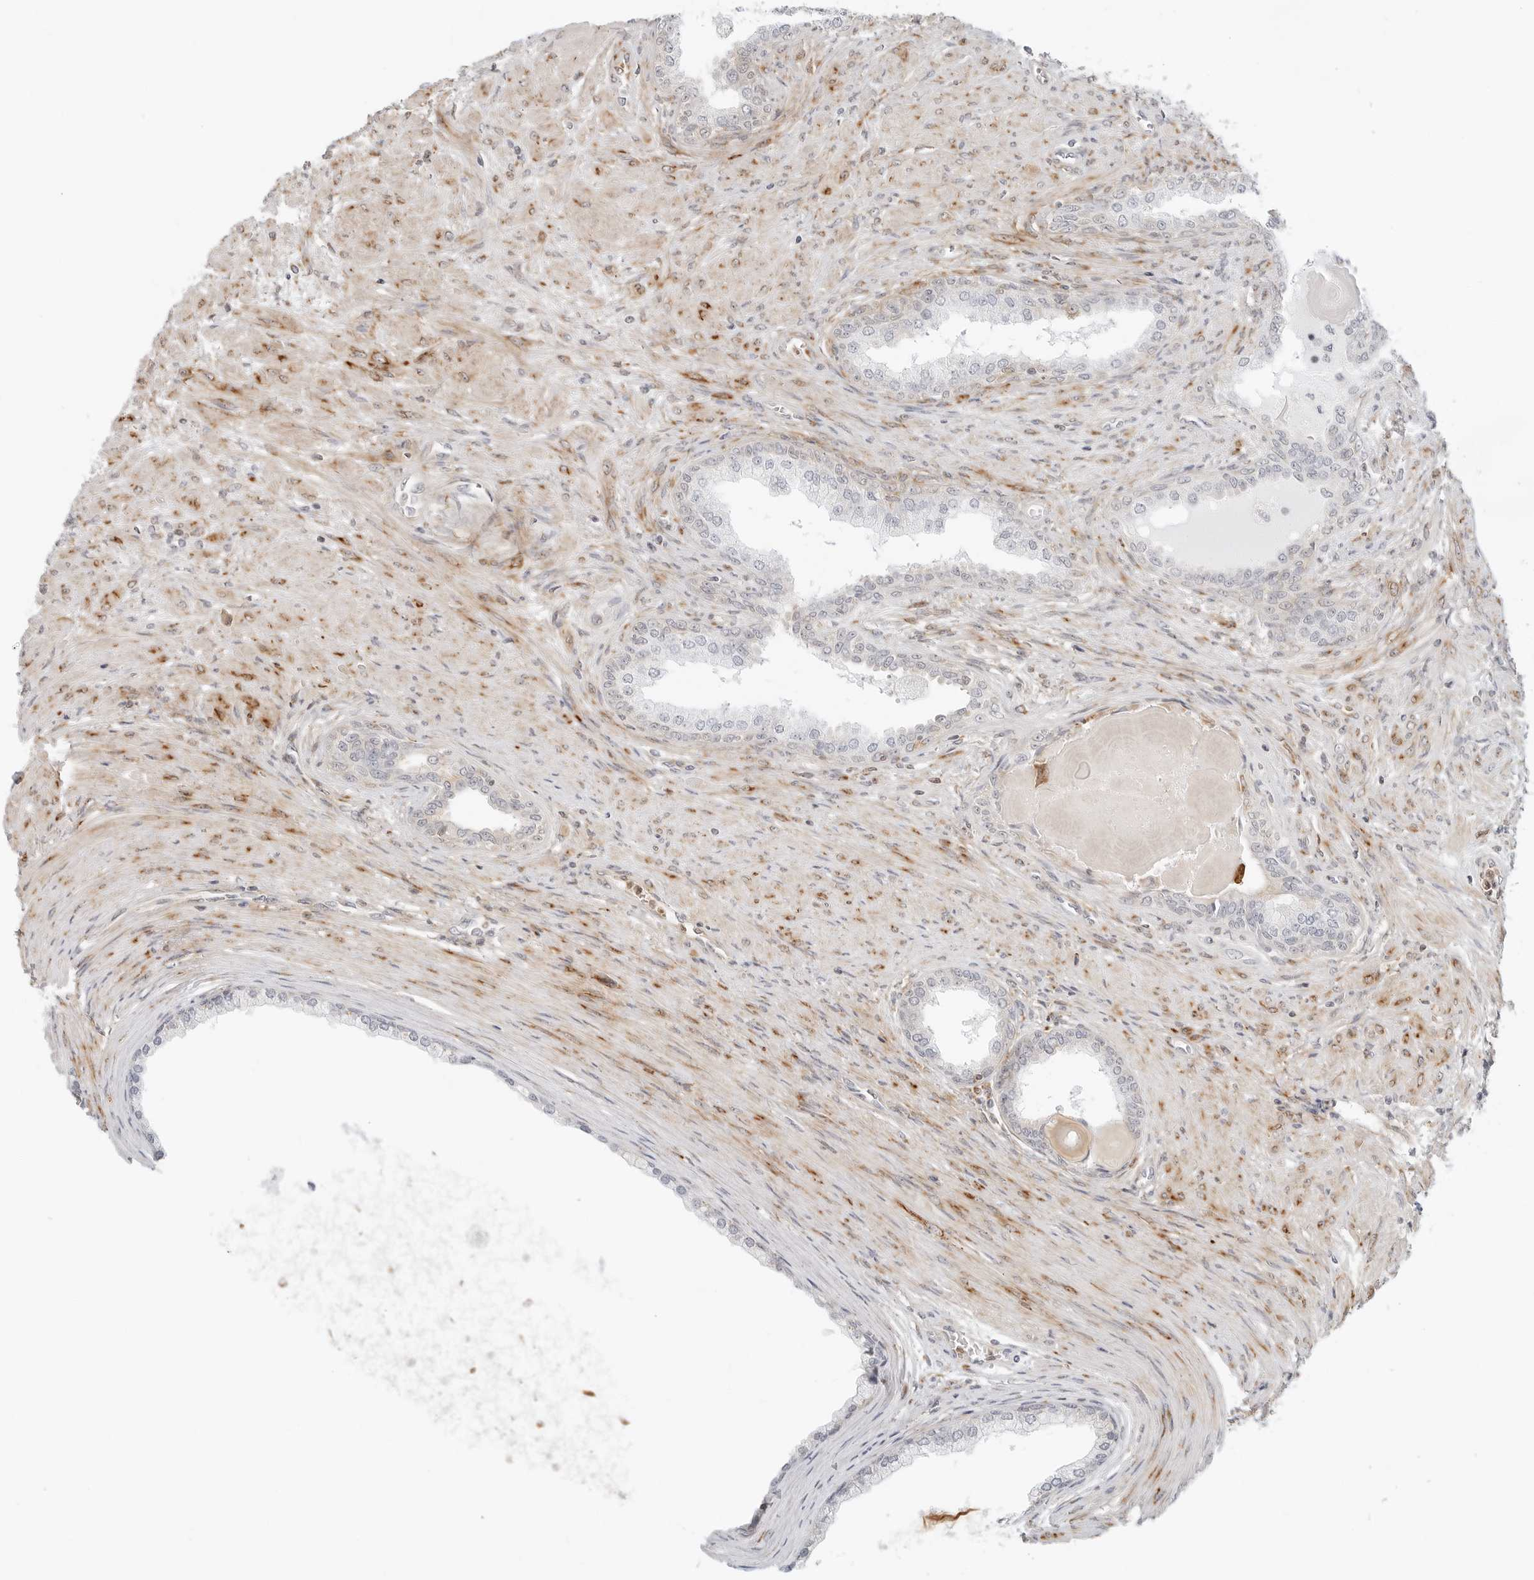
{"staining": {"intensity": "negative", "quantity": "none", "location": "none"}, "tissue": "prostate cancer", "cell_type": "Tumor cells", "image_type": "cancer", "snomed": [{"axis": "morphology", "description": "Normal tissue, NOS"}, {"axis": "morphology", "description": "Adenocarcinoma, Low grade"}, {"axis": "topography", "description": "Prostate"}, {"axis": "topography", "description": "Peripheral nerve tissue"}], "caption": "A high-resolution image shows immunohistochemistry staining of adenocarcinoma (low-grade) (prostate), which reveals no significant positivity in tumor cells.", "gene": "C1QTNF1", "patient": {"sex": "male", "age": 71}}